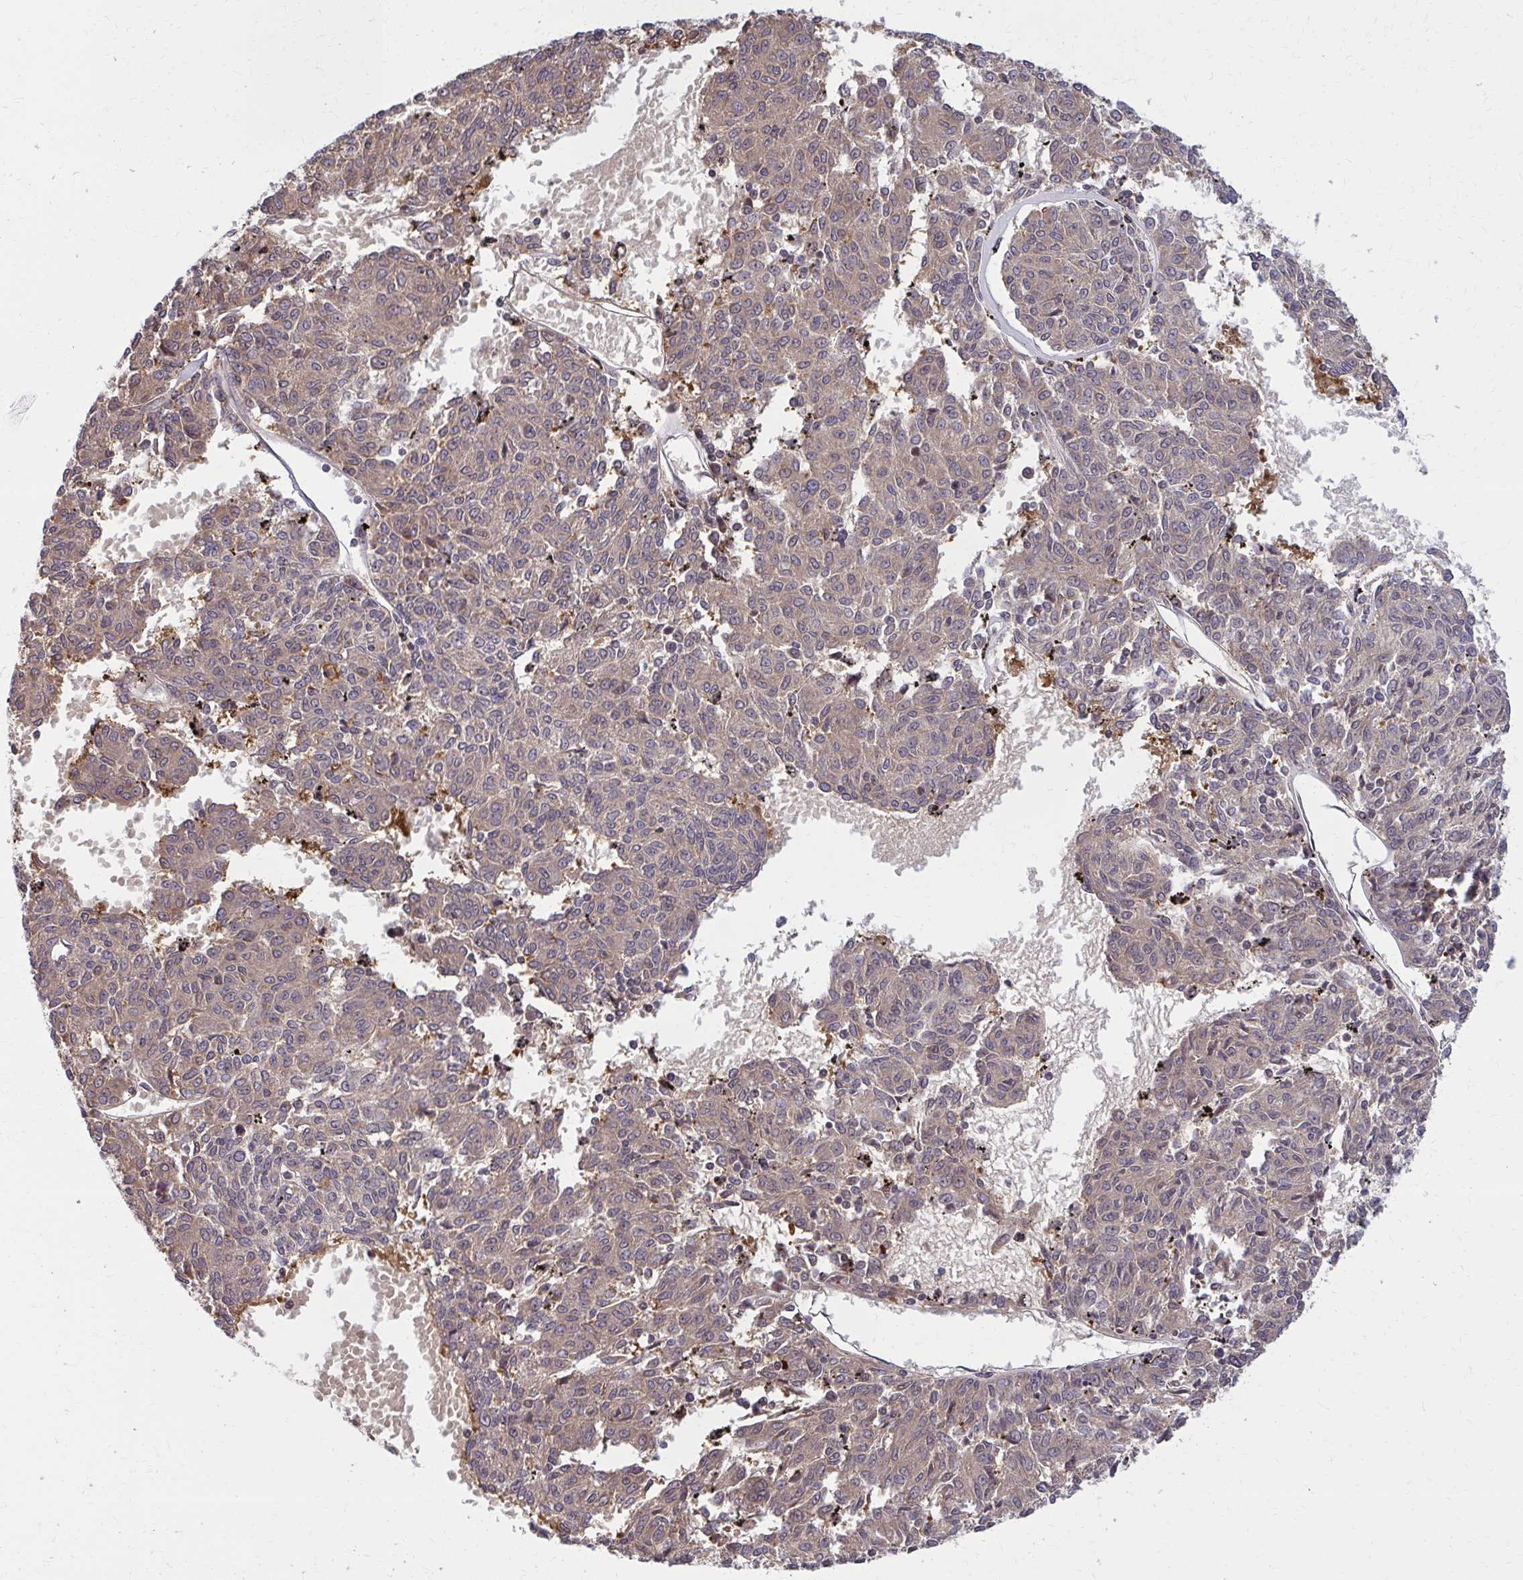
{"staining": {"intensity": "moderate", "quantity": ">75%", "location": "cytoplasmic/membranous"}, "tissue": "melanoma", "cell_type": "Tumor cells", "image_type": "cancer", "snomed": [{"axis": "morphology", "description": "Malignant melanoma, NOS"}, {"axis": "topography", "description": "Skin"}], "caption": "Malignant melanoma stained with a protein marker shows moderate staining in tumor cells.", "gene": "DBI", "patient": {"sex": "female", "age": 72}}